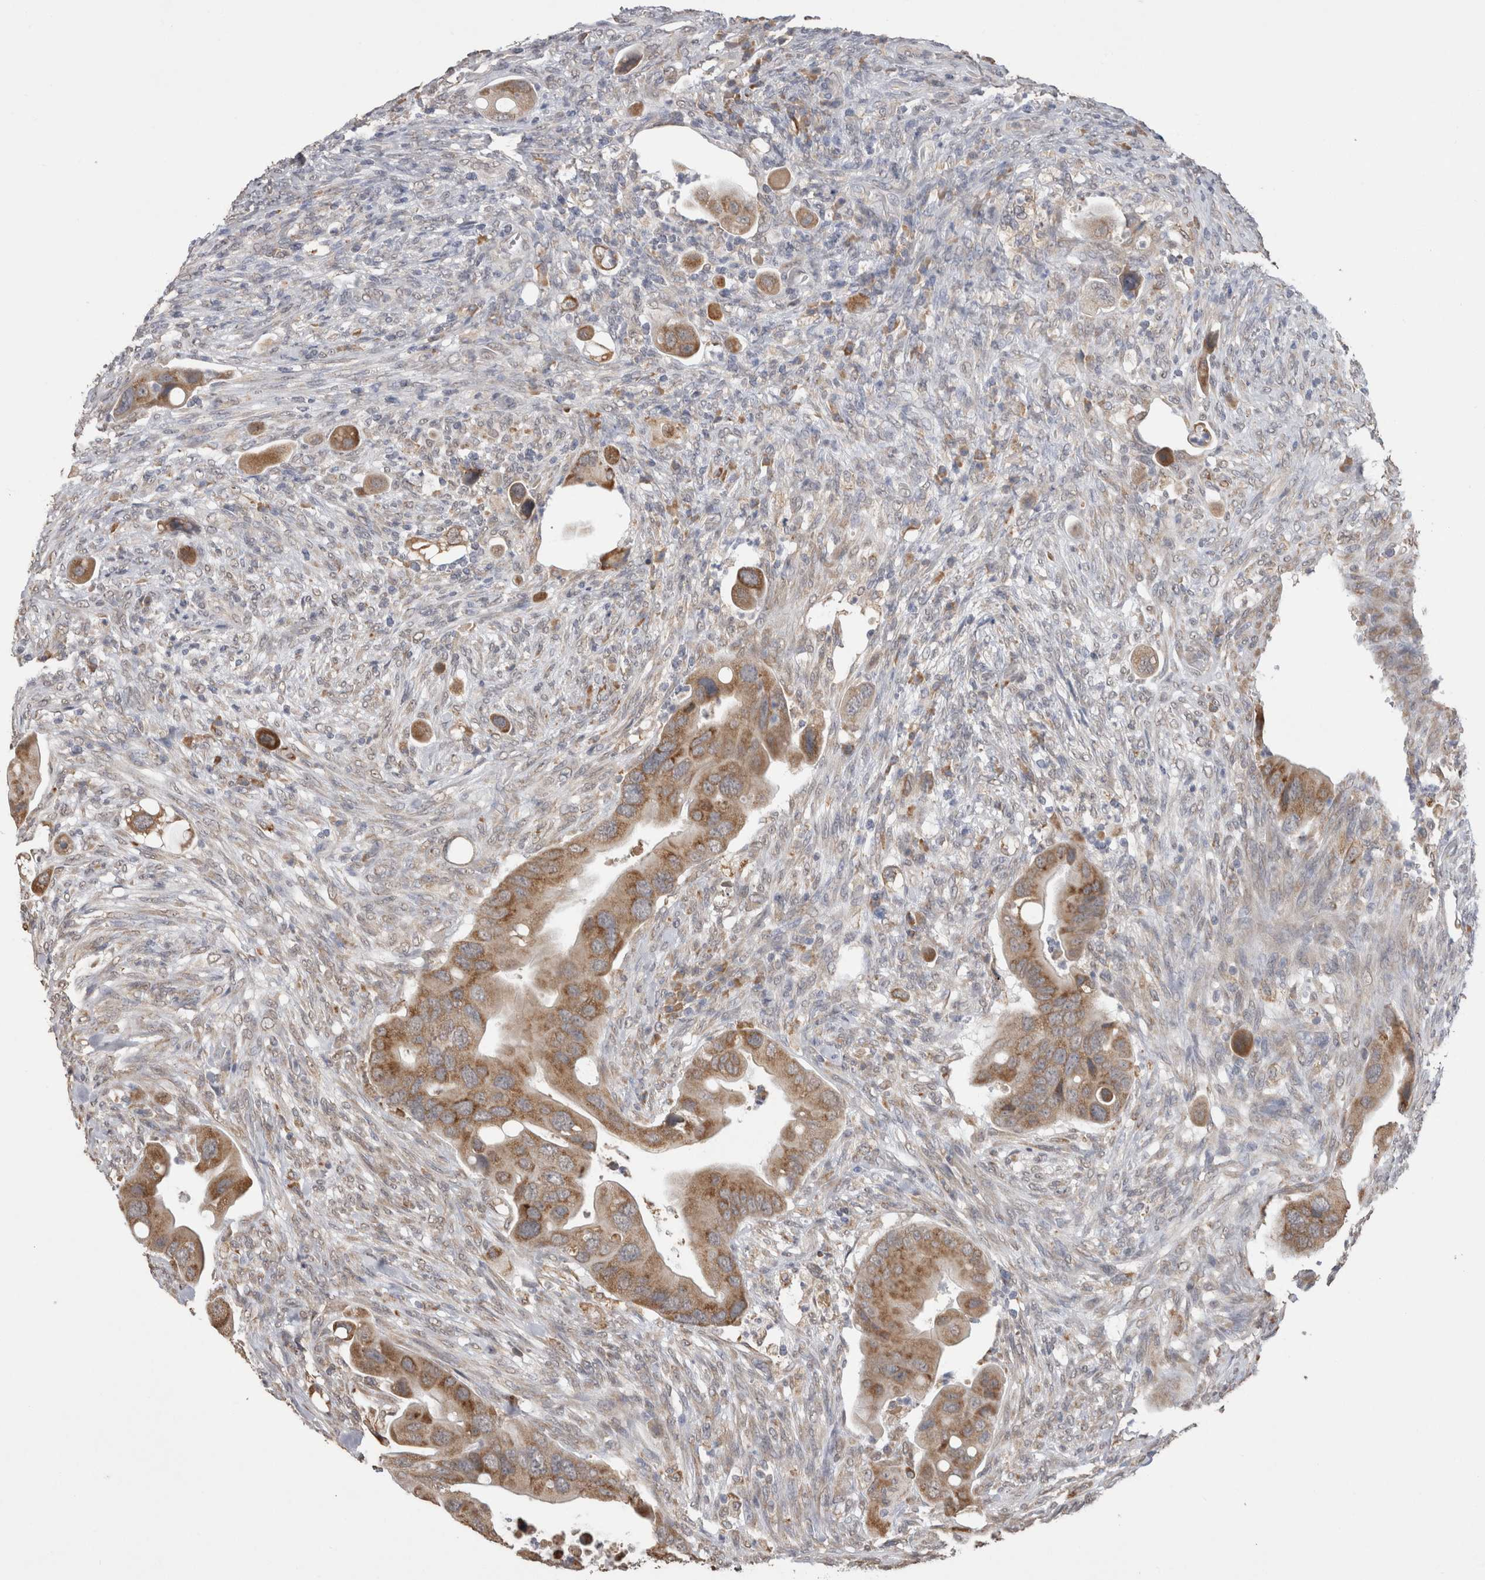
{"staining": {"intensity": "moderate", "quantity": ">75%", "location": "cytoplasmic/membranous"}, "tissue": "colorectal cancer", "cell_type": "Tumor cells", "image_type": "cancer", "snomed": [{"axis": "morphology", "description": "Adenocarcinoma, NOS"}, {"axis": "topography", "description": "Rectum"}], "caption": "Immunohistochemistry (IHC) micrograph of human adenocarcinoma (colorectal) stained for a protein (brown), which reveals medium levels of moderate cytoplasmic/membranous staining in approximately >75% of tumor cells.", "gene": "NOMO1", "patient": {"sex": "female", "age": 57}}